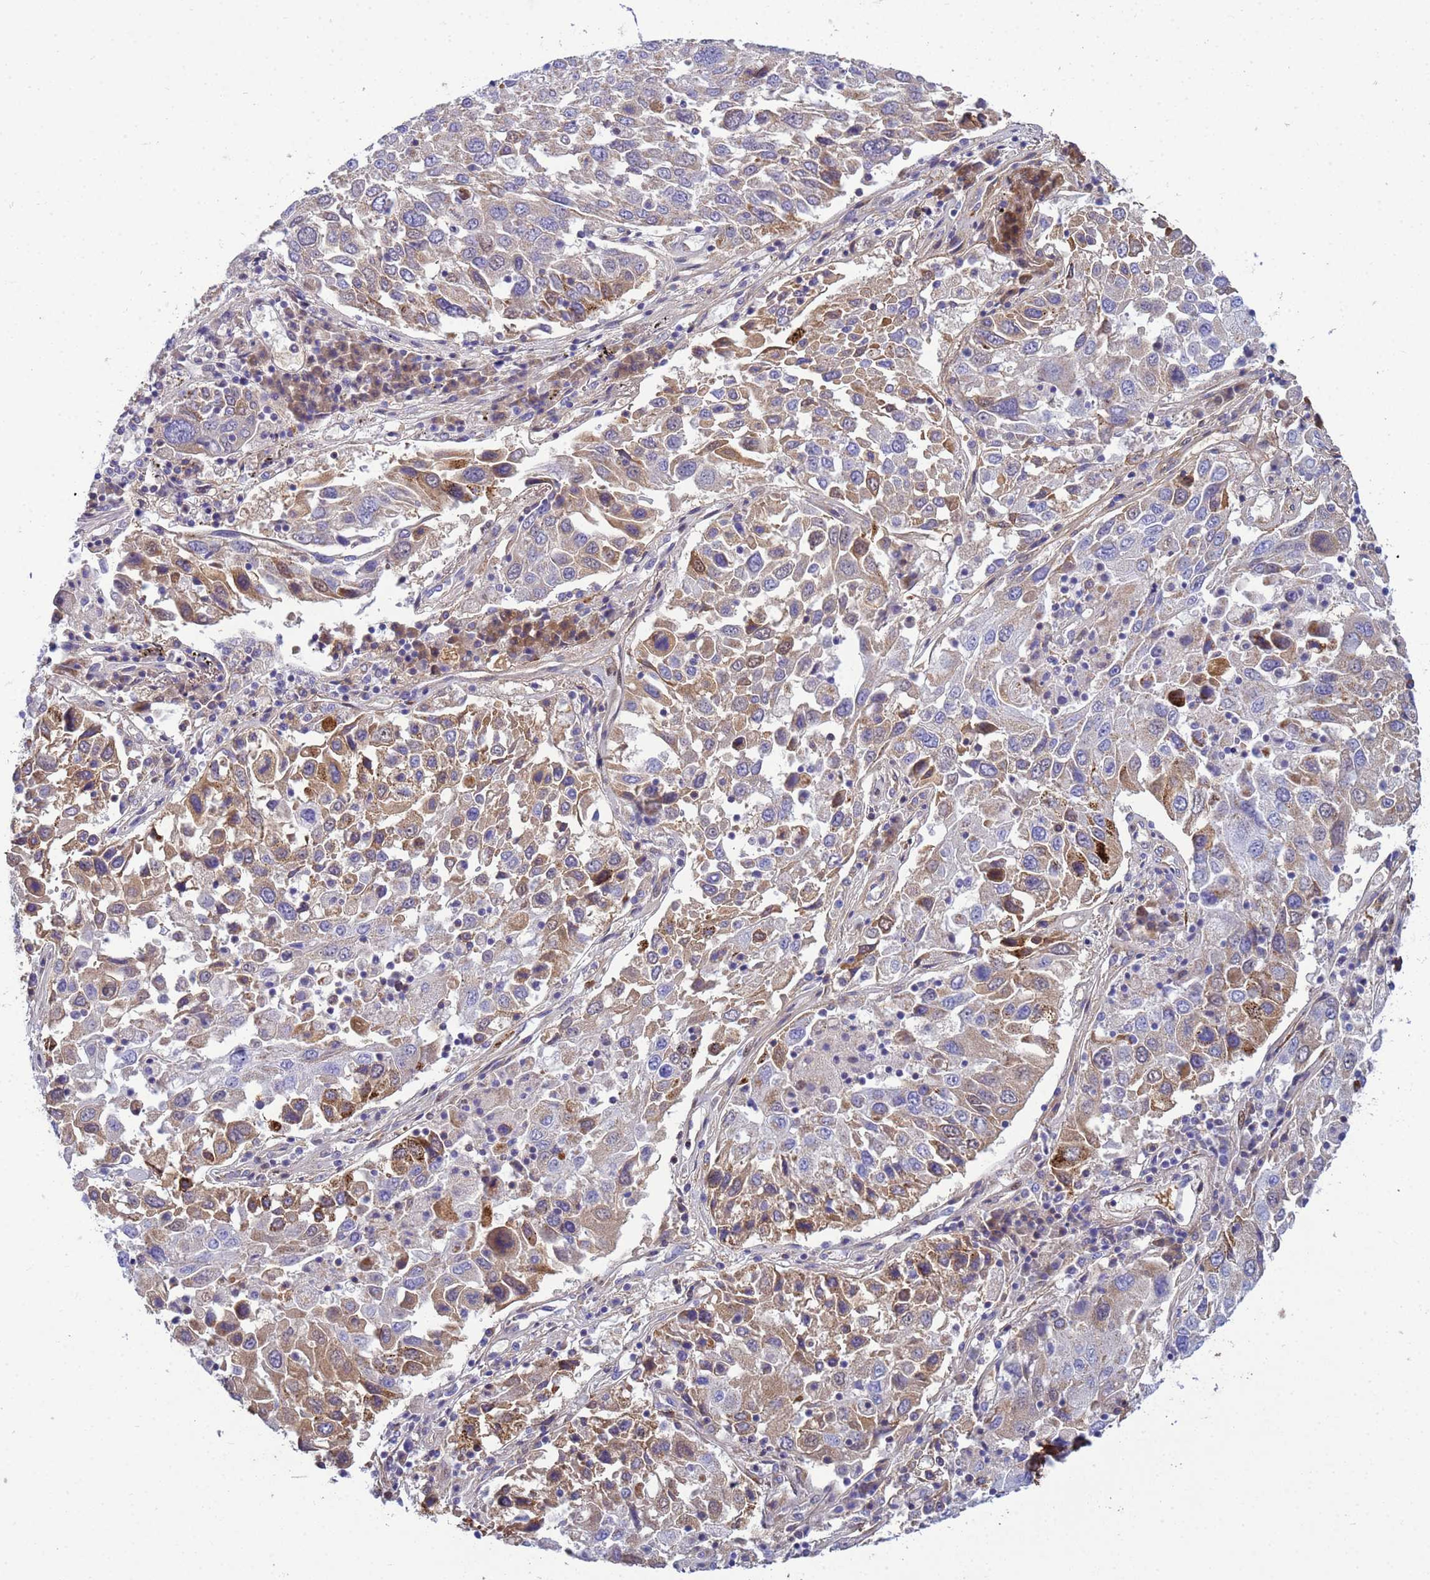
{"staining": {"intensity": "moderate", "quantity": "25%-75%", "location": "cytoplasmic/membranous"}, "tissue": "lung cancer", "cell_type": "Tumor cells", "image_type": "cancer", "snomed": [{"axis": "morphology", "description": "Squamous cell carcinoma, NOS"}, {"axis": "topography", "description": "Lung"}], "caption": "Approximately 25%-75% of tumor cells in squamous cell carcinoma (lung) demonstrate moderate cytoplasmic/membranous protein staining as visualized by brown immunohistochemical staining.", "gene": "P2RX7", "patient": {"sex": "male", "age": 65}}